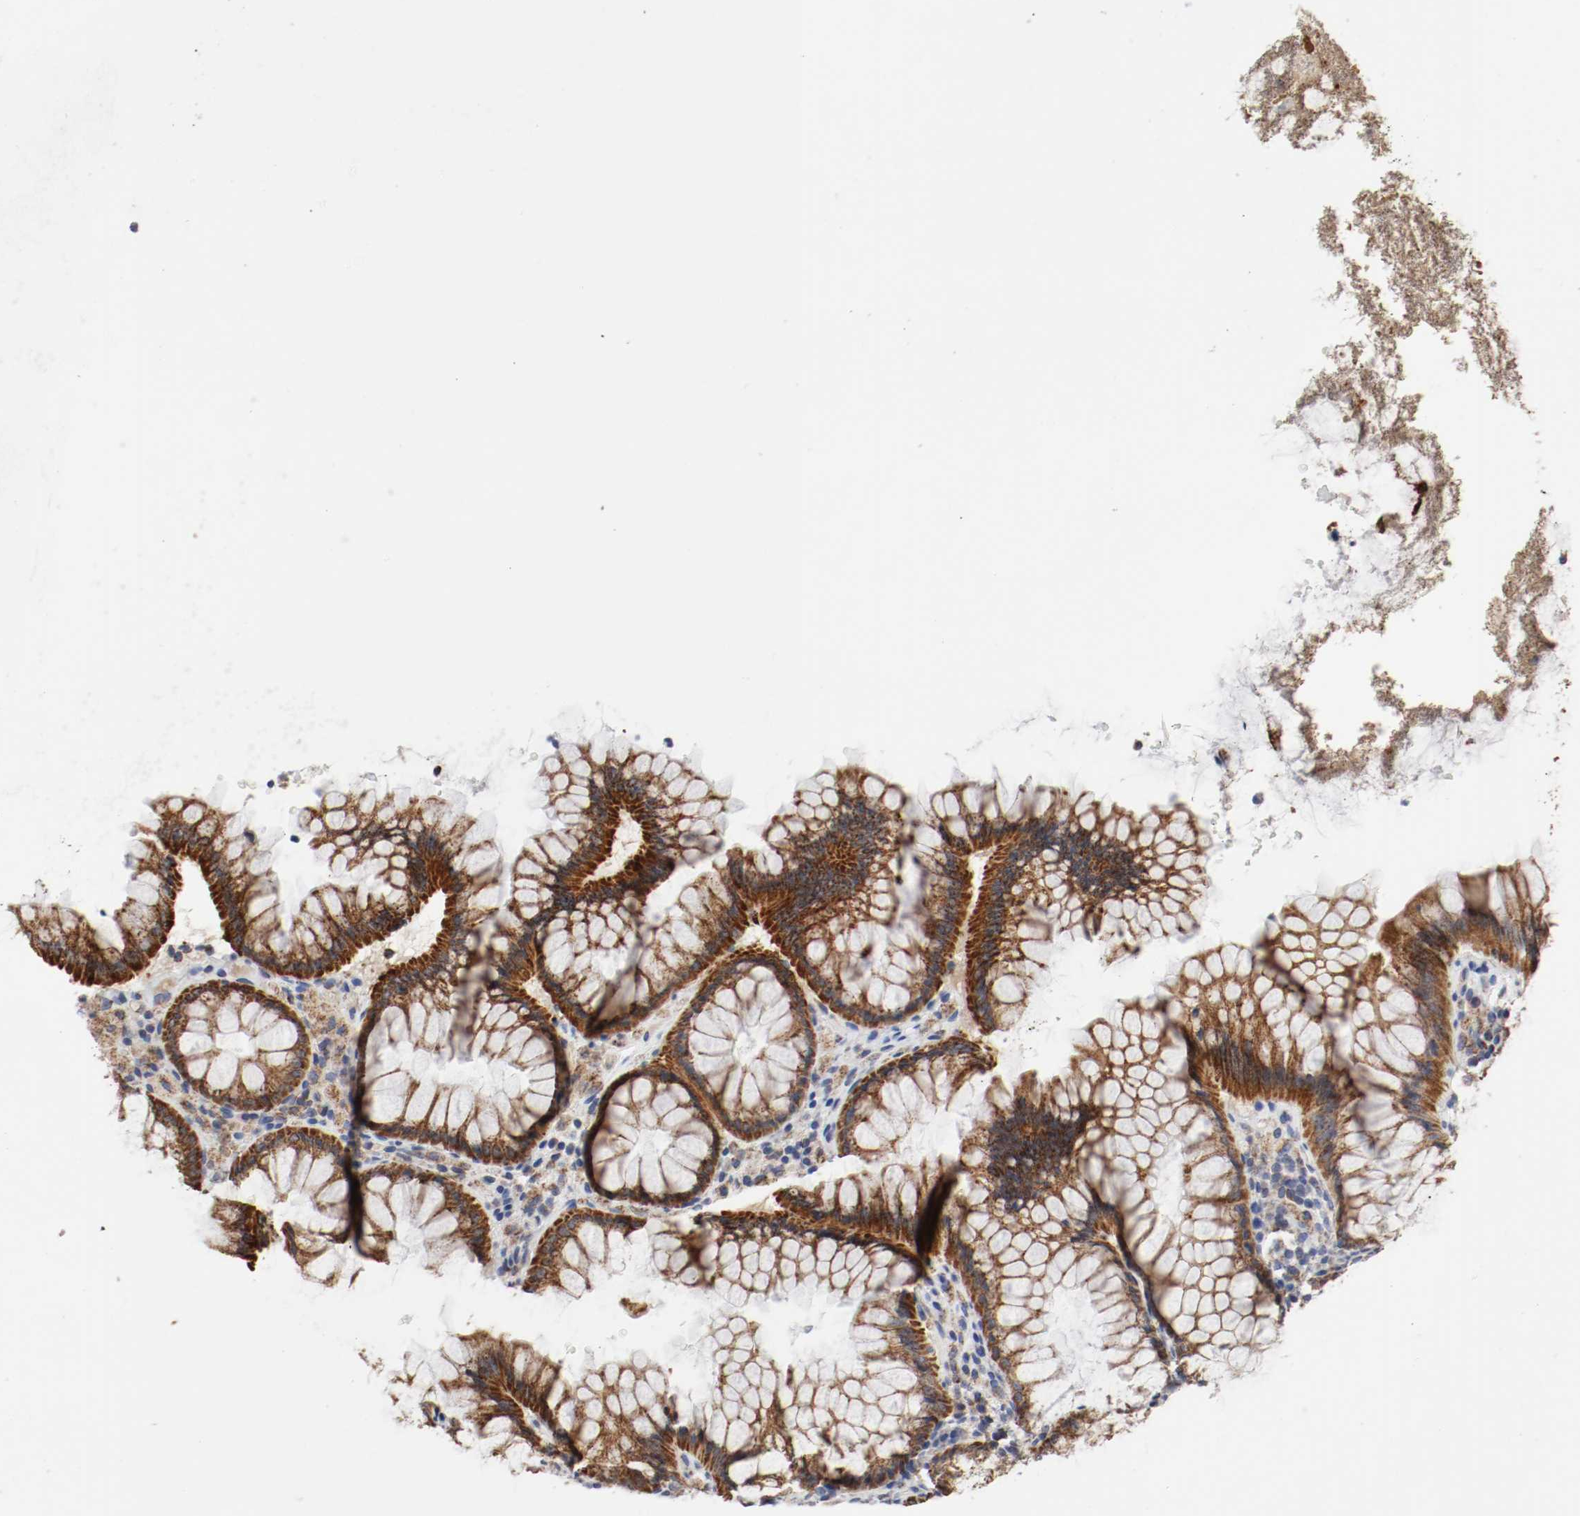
{"staining": {"intensity": "weak", "quantity": ">75%", "location": "cytoplasmic/membranous"}, "tissue": "colon", "cell_type": "Endothelial cells", "image_type": "normal", "snomed": [{"axis": "morphology", "description": "Normal tissue, NOS"}, {"axis": "topography", "description": "Colon"}], "caption": "Immunohistochemistry (IHC) of benign human colon displays low levels of weak cytoplasmic/membranous staining in about >75% of endothelial cells. The staining was performed using DAB (3,3'-diaminobenzidine) to visualize the protein expression in brown, while the nuclei were stained in blue with hematoxylin (Magnification: 20x).", "gene": "AFG3L2", "patient": {"sex": "female", "age": 46}}